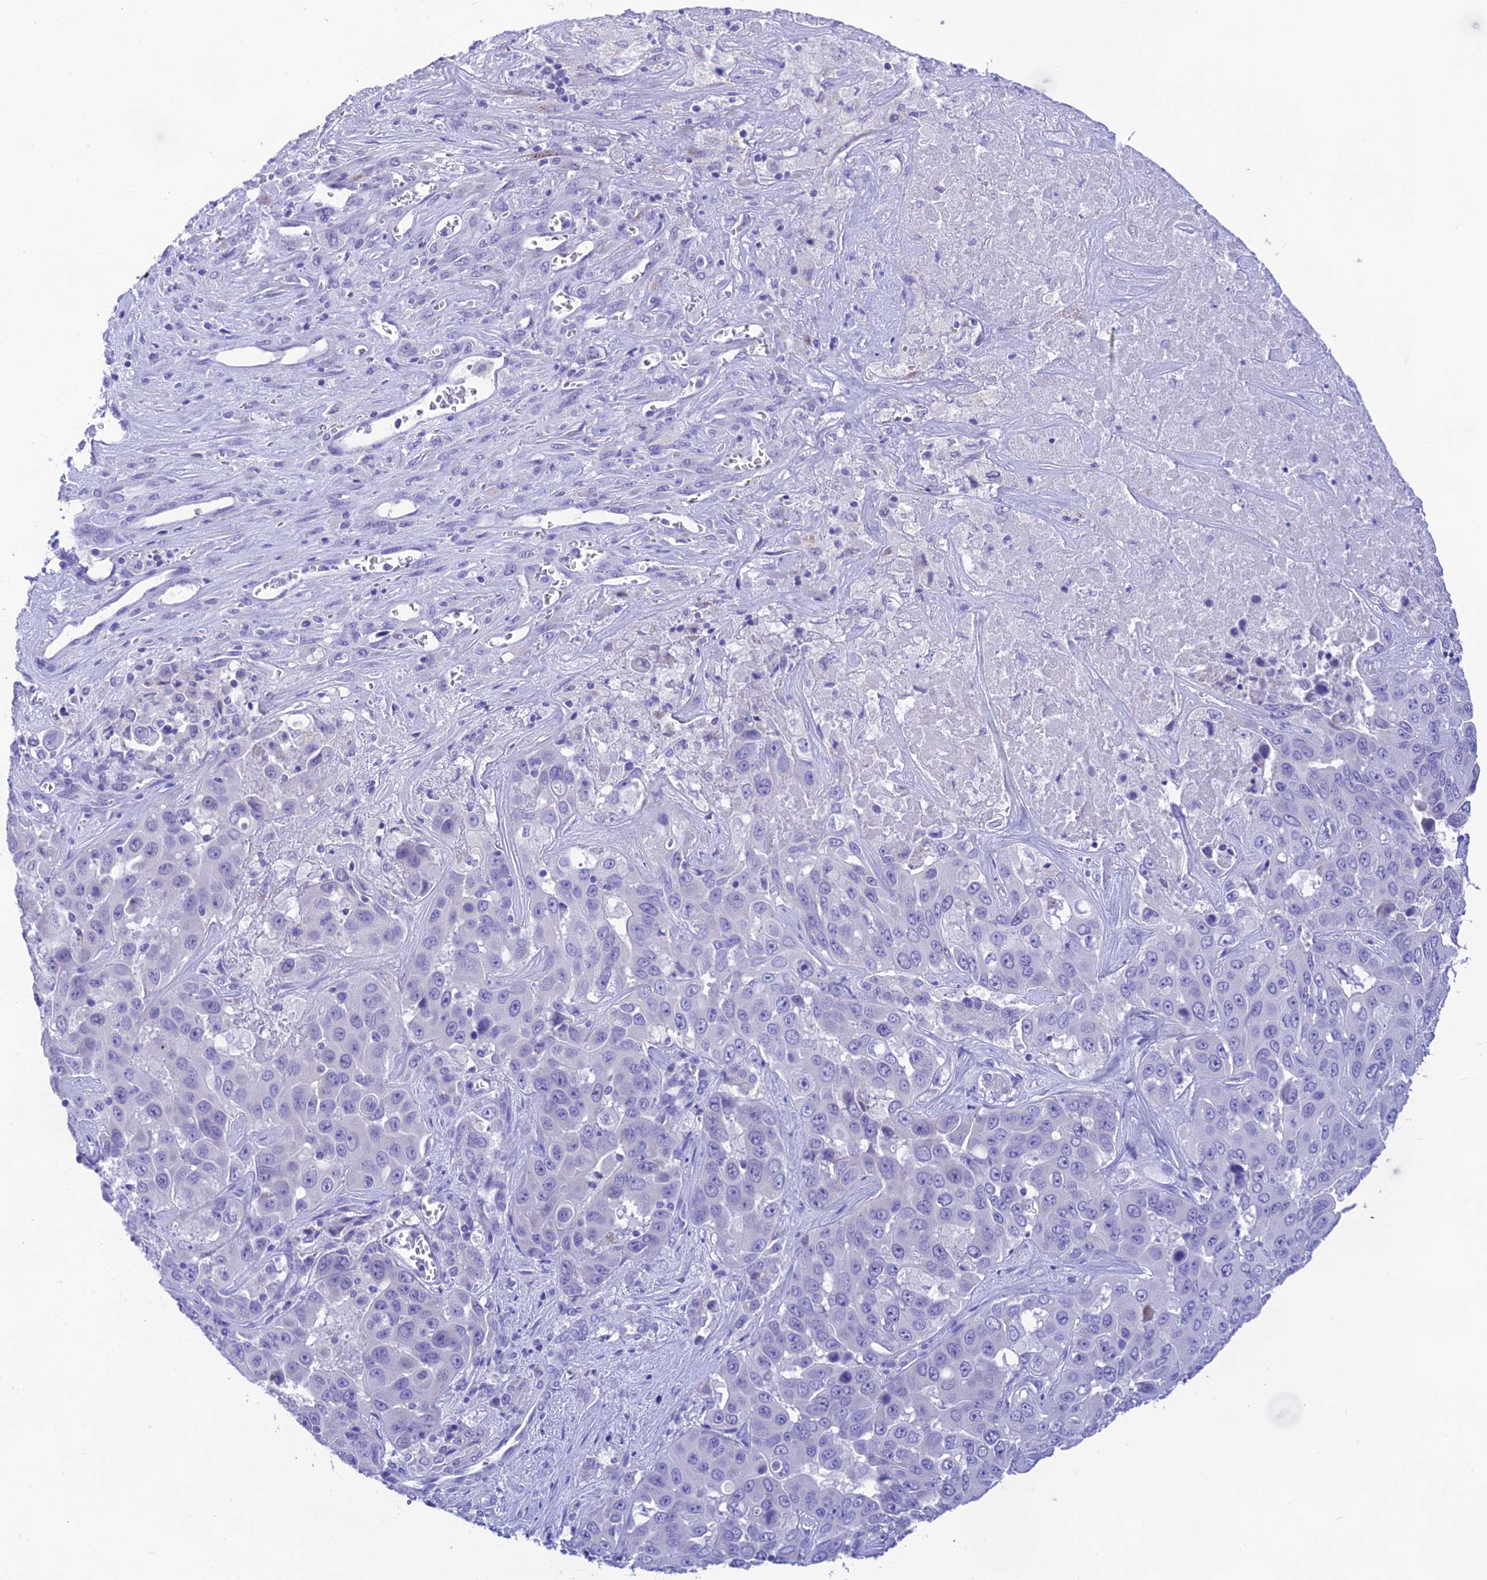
{"staining": {"intensity": "negative", "quantity": "none", "location": "none"}, "tissue": "liver cancer", "cell_type": "Tumor cells", "image_type": "cancer", "snomed": [{"axis": "morphology", "description": "Cholangiocarcinoma"}, {"axis": "topography", "description": "Liver"}], "caption": "Tumor cells show no significant protein staining in cholangiocarcinoma (liver).", "gene": "KDELR3", "patient": {"sex": "female", "age": 52}}